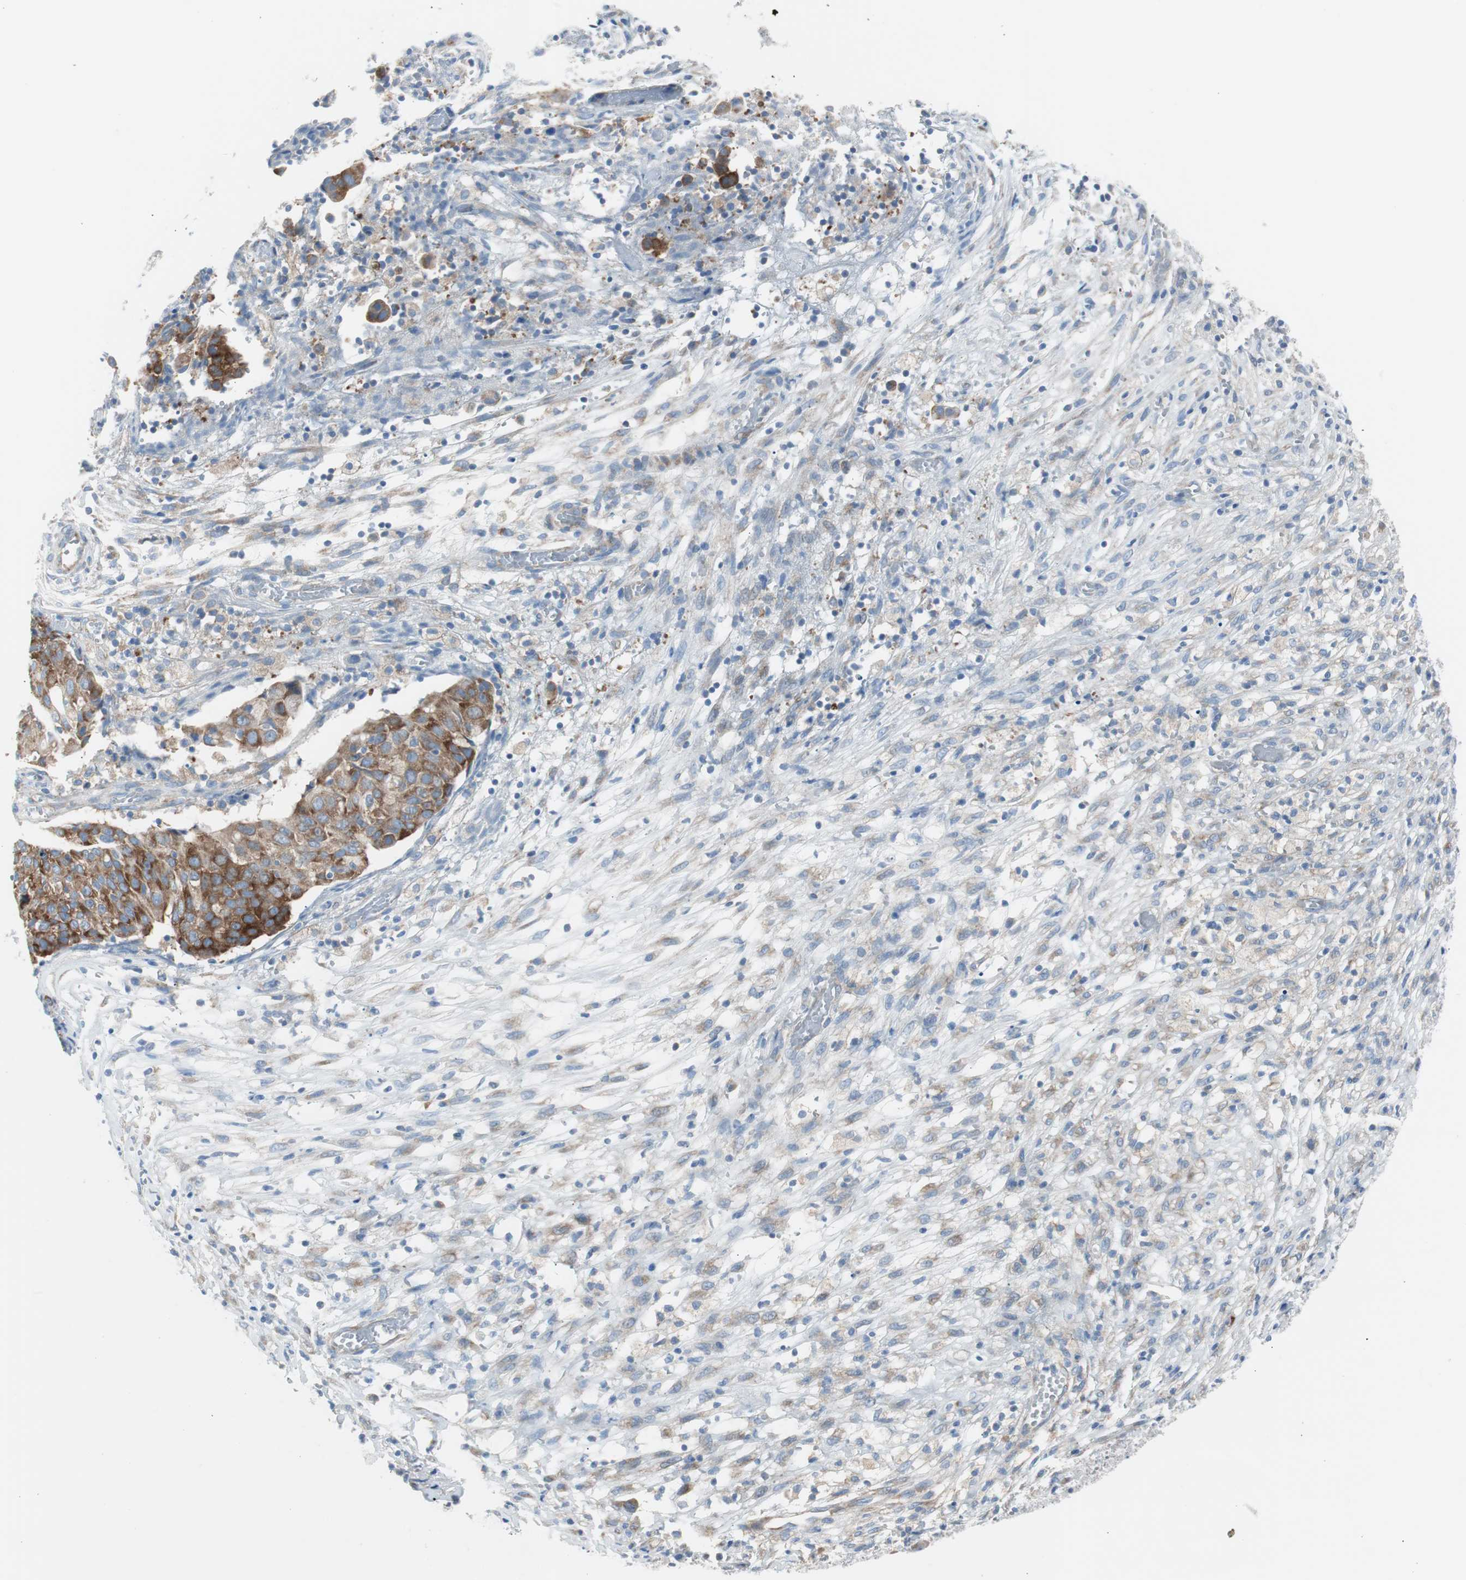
{"staining": {"intensity": "moderate", "quantity": ">75%", "location": "cytoplasmic/membranous"}, "tissue": "ovarian cancer", "cell_type": "Tumor cells", "image_type": "cancer", "snomed": [{"axis": "morphology", "description": "Carcinoma, endometroid"}, {"axis": "topography", "description": "Ovary"}], "caption": "Moderate cytoplasmic/membranous expression is appreciated in about >75% of tumor cells in ovarian cancer.", "gene": "RPS12", "patient": {"sex": "female", "age": 42}}